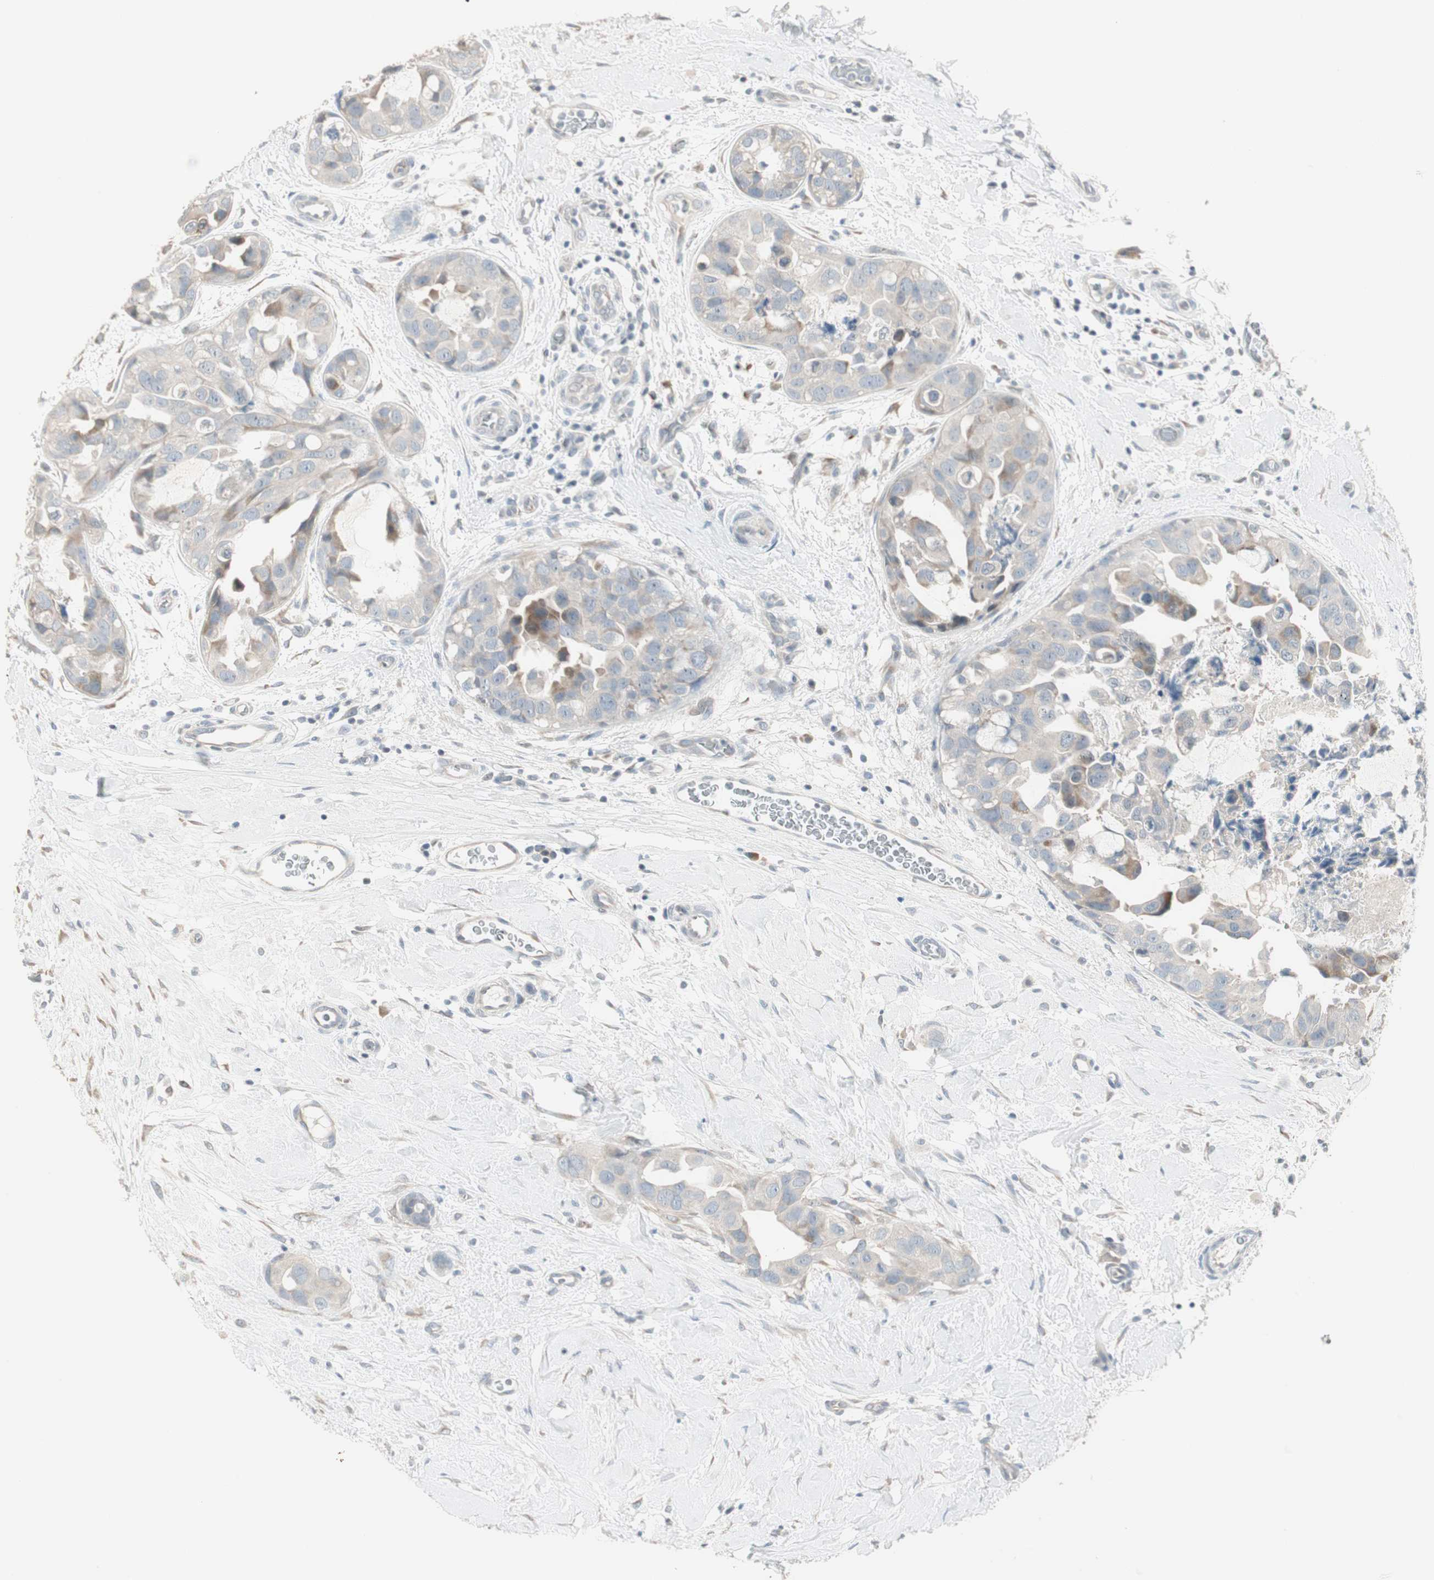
{"staining": {"intensity": "moderate", "quantity": "<25%", "location": "cytoplasmic/membranous"}, "tissue": "breast cancer", "cell_type": "Tumor cells", "image_type": "cancer", "snomed": [{"axis": "morphology", "description": "Duct carcinoma"}, {"axis": "topography", "description": "Breast"}], "caption": "Human breast cancer (infiltrating ductal carcinoma) stained for a protein (brown) displays moderate cytoplasmic/membranous positive positivity in approximately <25% of tumor cells.", "gene": "PDZK1", "patient": {"sex": "female", "age": 40}}